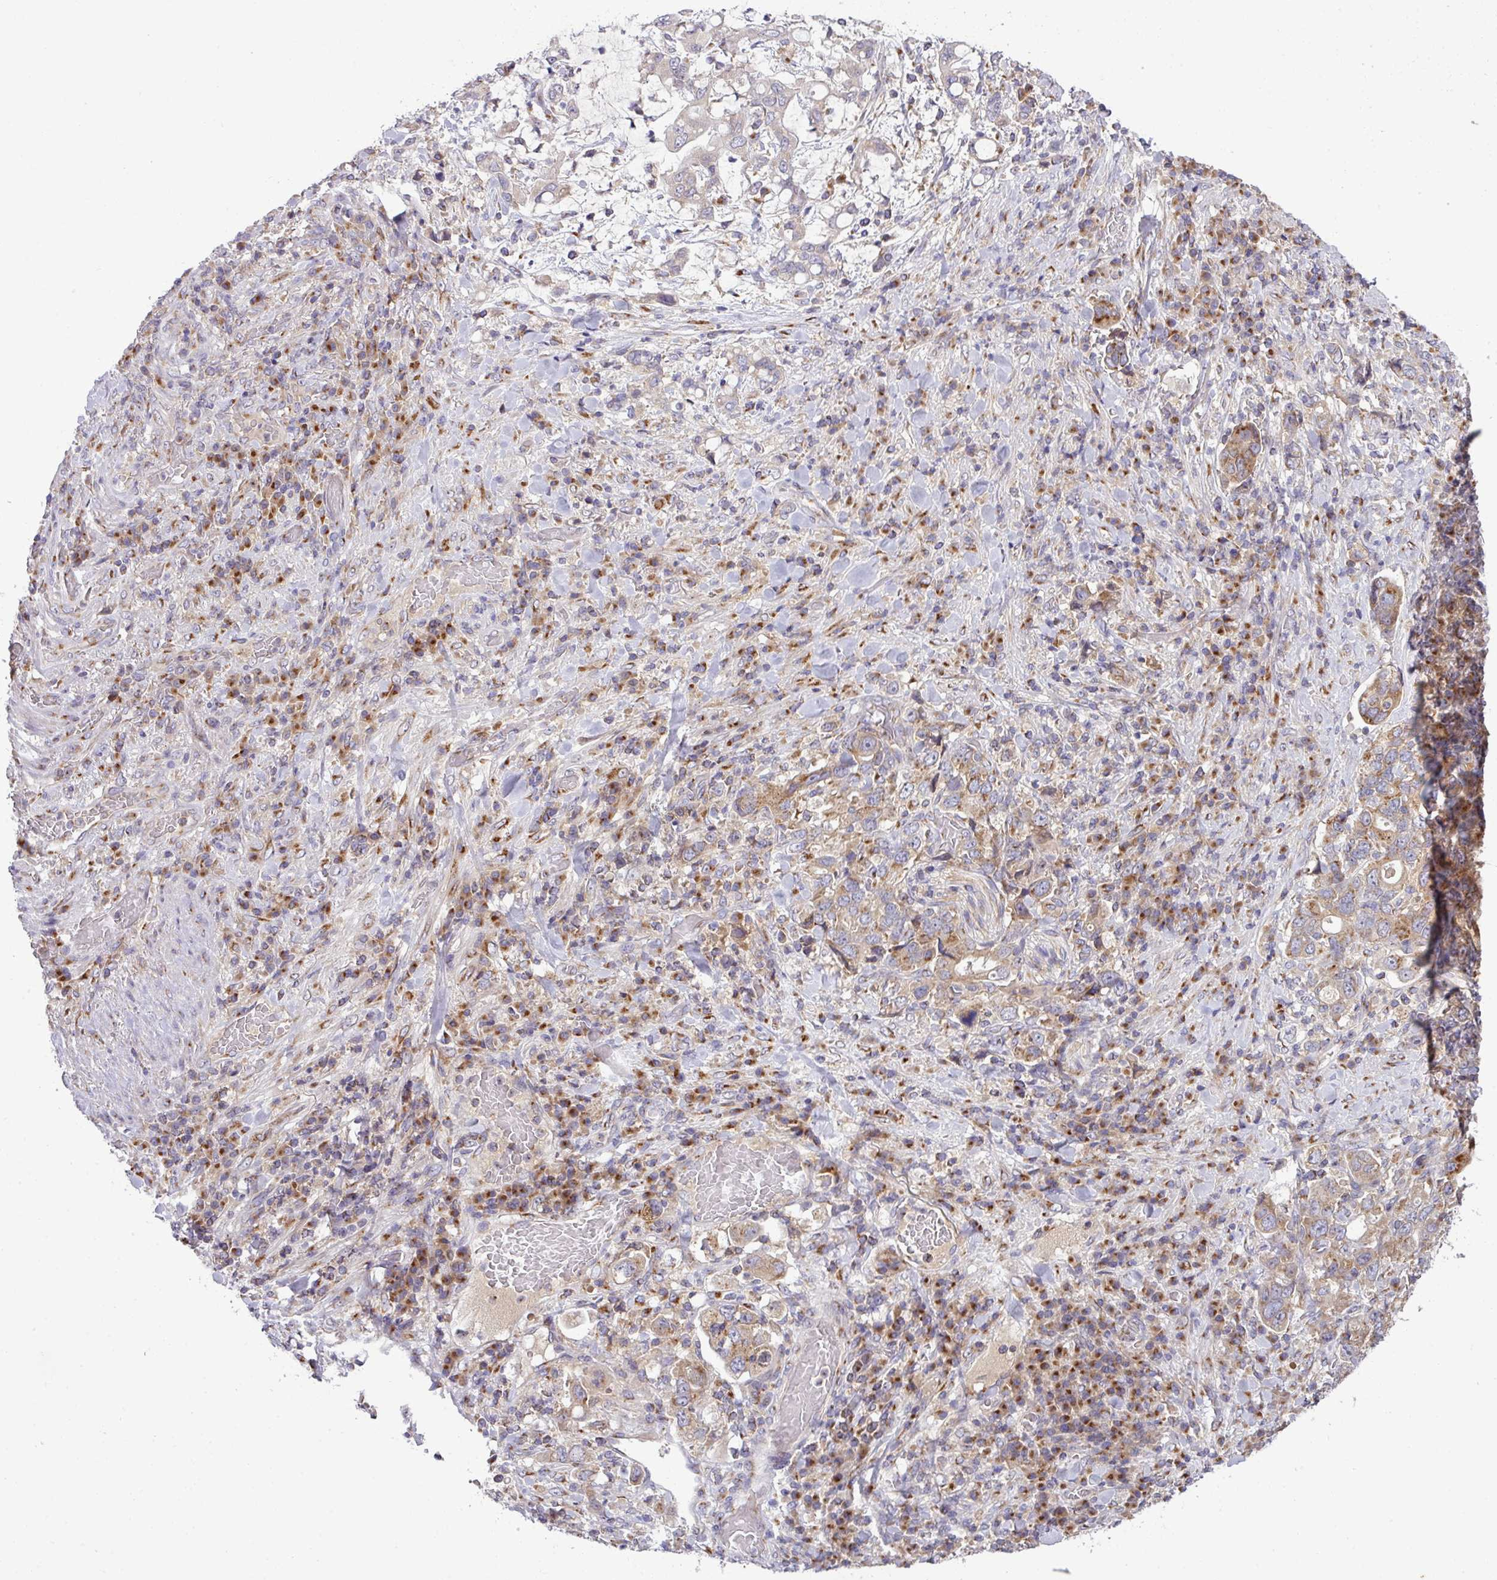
{"staining": {"intensity": "moderate", "quantity": "25%-75%", "location": "cytoplasmic/membranous"}, "tissue": "stomach cancer", "cell_type": "Tumor cells", "image_type": "cancer", "snomed": [{"axis": "morphology", "description": "Adenocarcinoma, NOS"}, {"axis": "topography", "description": "Stomach, upper"}, {"axis": "topography", "description": "Stomach"}], "caption": "The immunohistochemical stain labels moderate cytoplasmic/membranous staining in tumor cells of stomach adenocarcinoma tissue. The protein of interest is shown in brown color, while the nuclei are stained blue.", "gene": "VTI1A", "patient": {"sex": "male", "age": 62}}